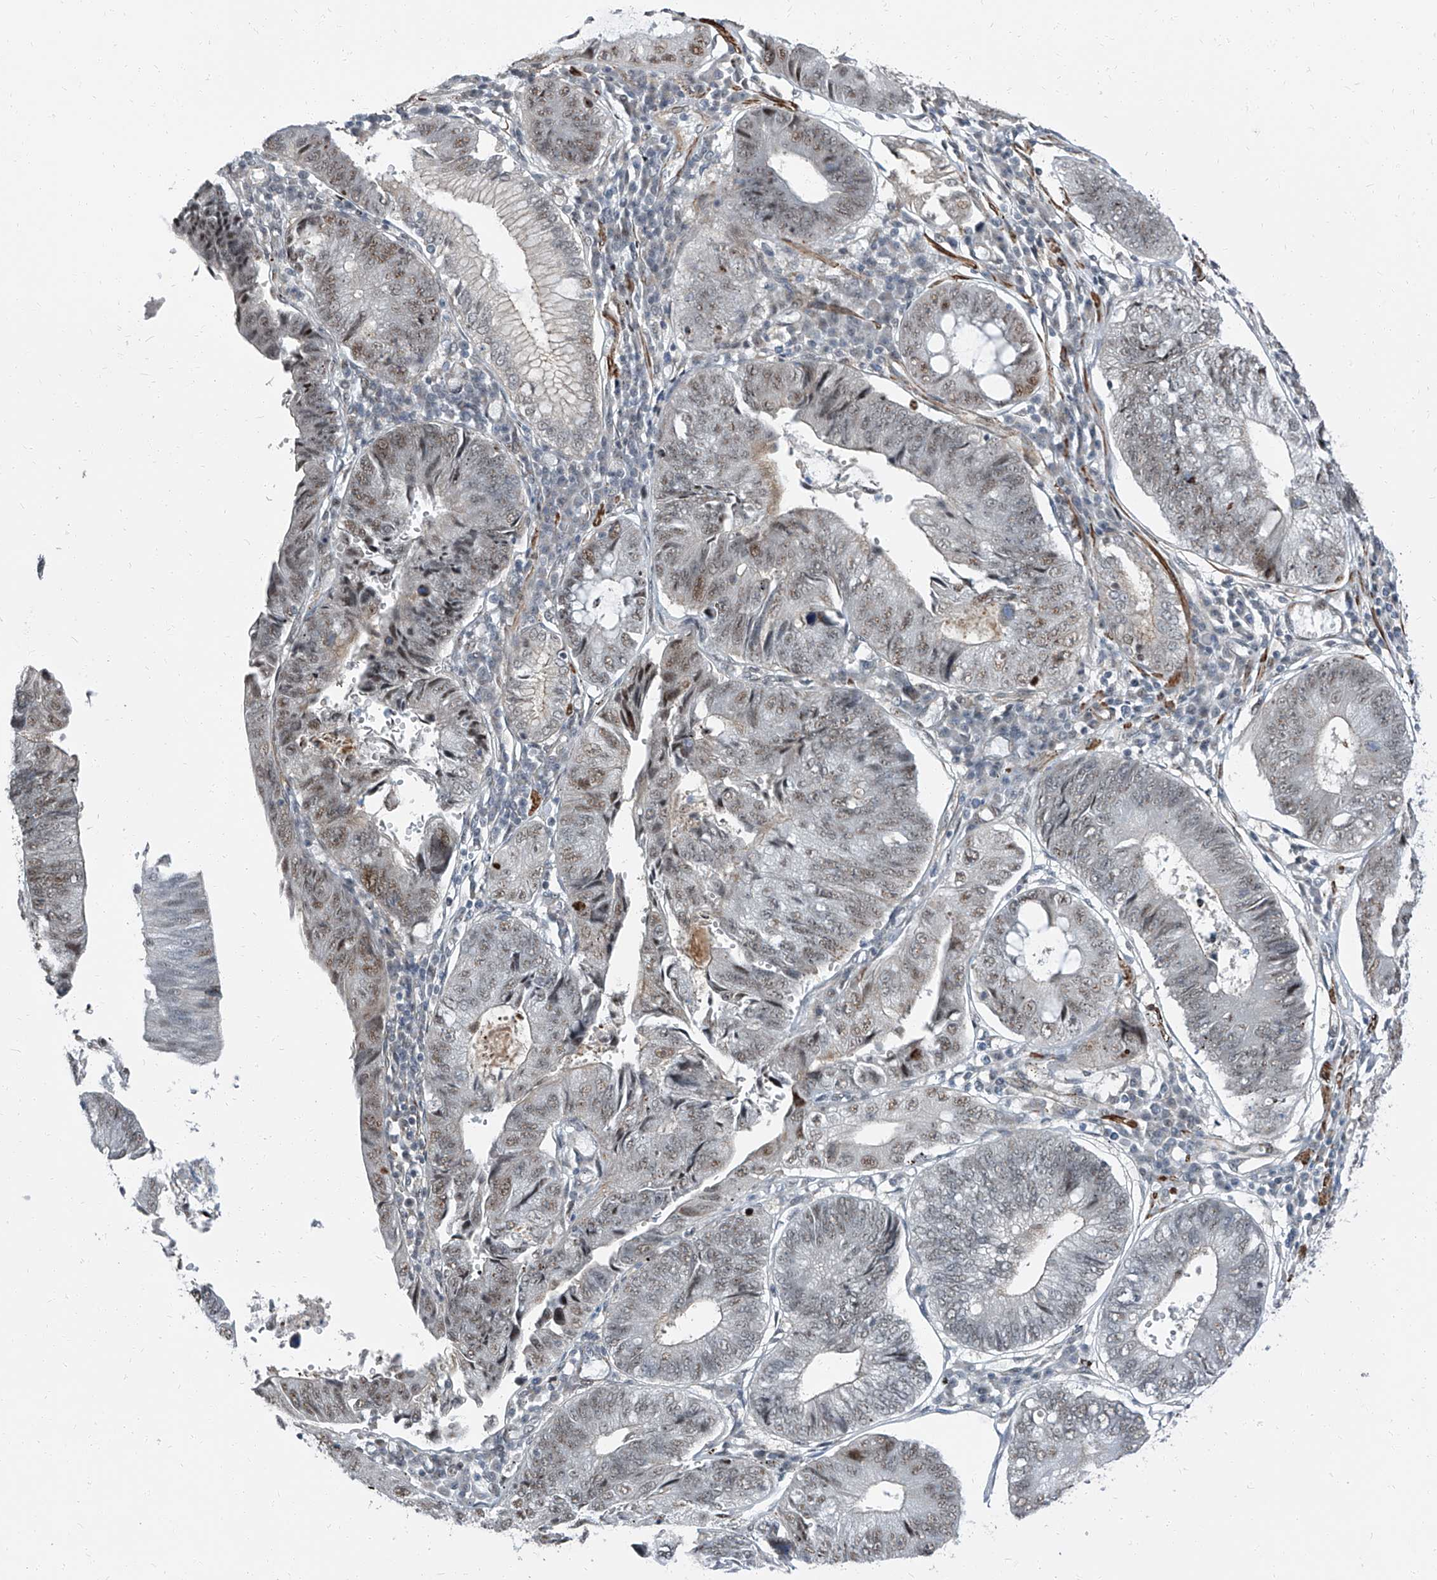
{"staining": {"intensity": "weak", "quantity": "25%-75%", "location": "nuclear"}, "tissue": "stomach cancer", "cell_type": "Tumor cells", "image_type": "cancer", "snomed": [{"axis": "morphology", "description": "Adenocarcinoma, NOS"}, {"axis": "topography", "description": "Stomach"}], "caption": "Tumor cells exhibit weak nuclear staining in approximately 25%-75% of cells in adenocarcinoma (stomach).", "gene": "TXLNB", "patient": {"sex": "male", "age": 59}}